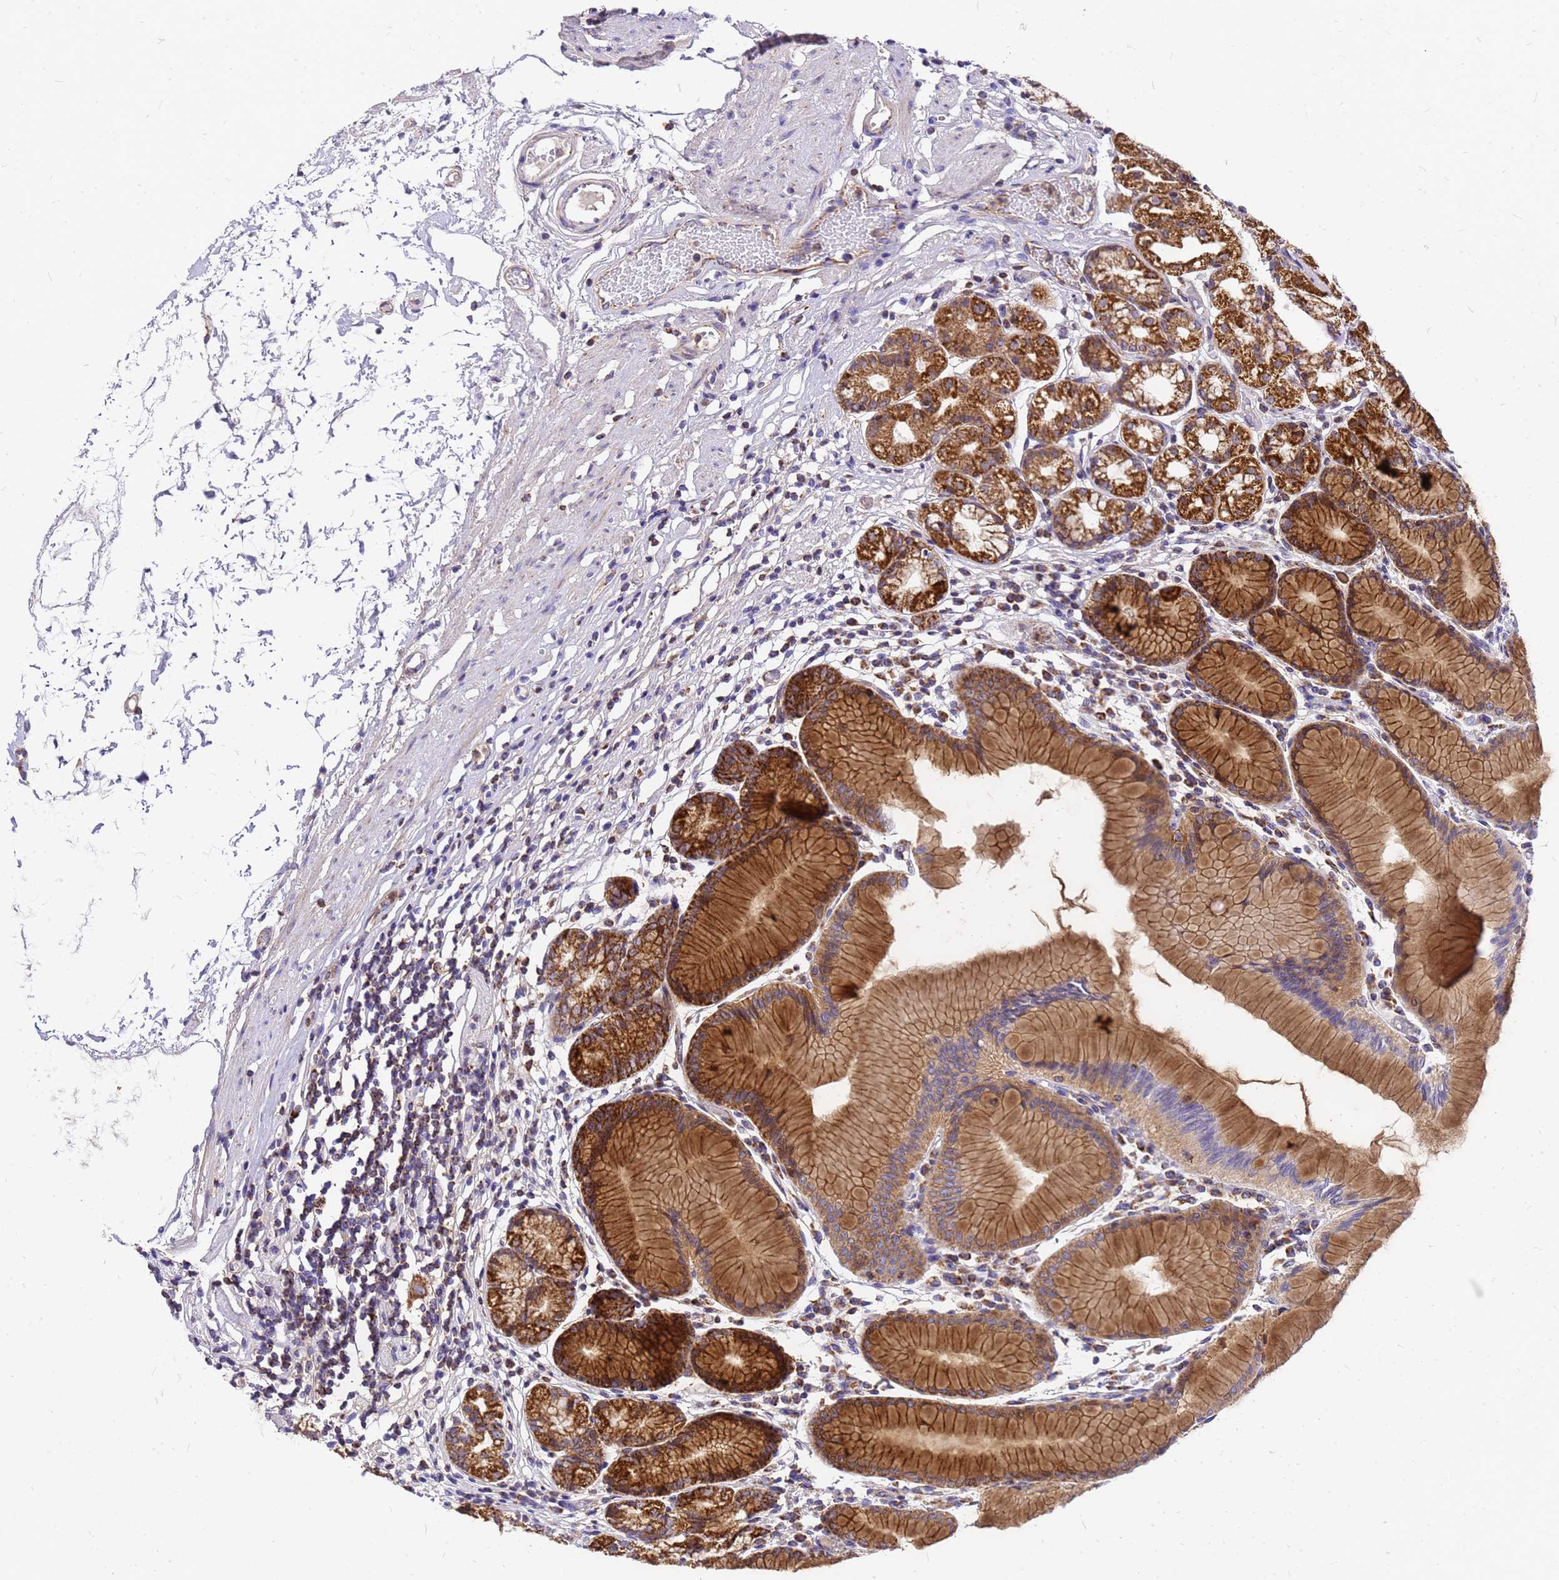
{"staining": {"intensity": "strong", "quantity": ">75%", "location": "cytoplasmic/membranous"}, "tissue": "stomach", "cell_type": "Glandular cells", "image_type": "normal", "snomed": [{"axis": "morphology", "description": "Normal tissue, NOS"}, {"axis": "topography", "description": "Stomach"}], "caption": "Immunohistochemistry (IHC) micrograph of benign stomach: human stomach stained using immunohistochemistry reveals high levels of strong protein expression localized specifically in the cytoplasmic/membranous of glandular cells, appearing as a cytoplasmic/membranous brown color.", "gene": "MRPS26", "patient": {"sex": "female", "age": 57}}